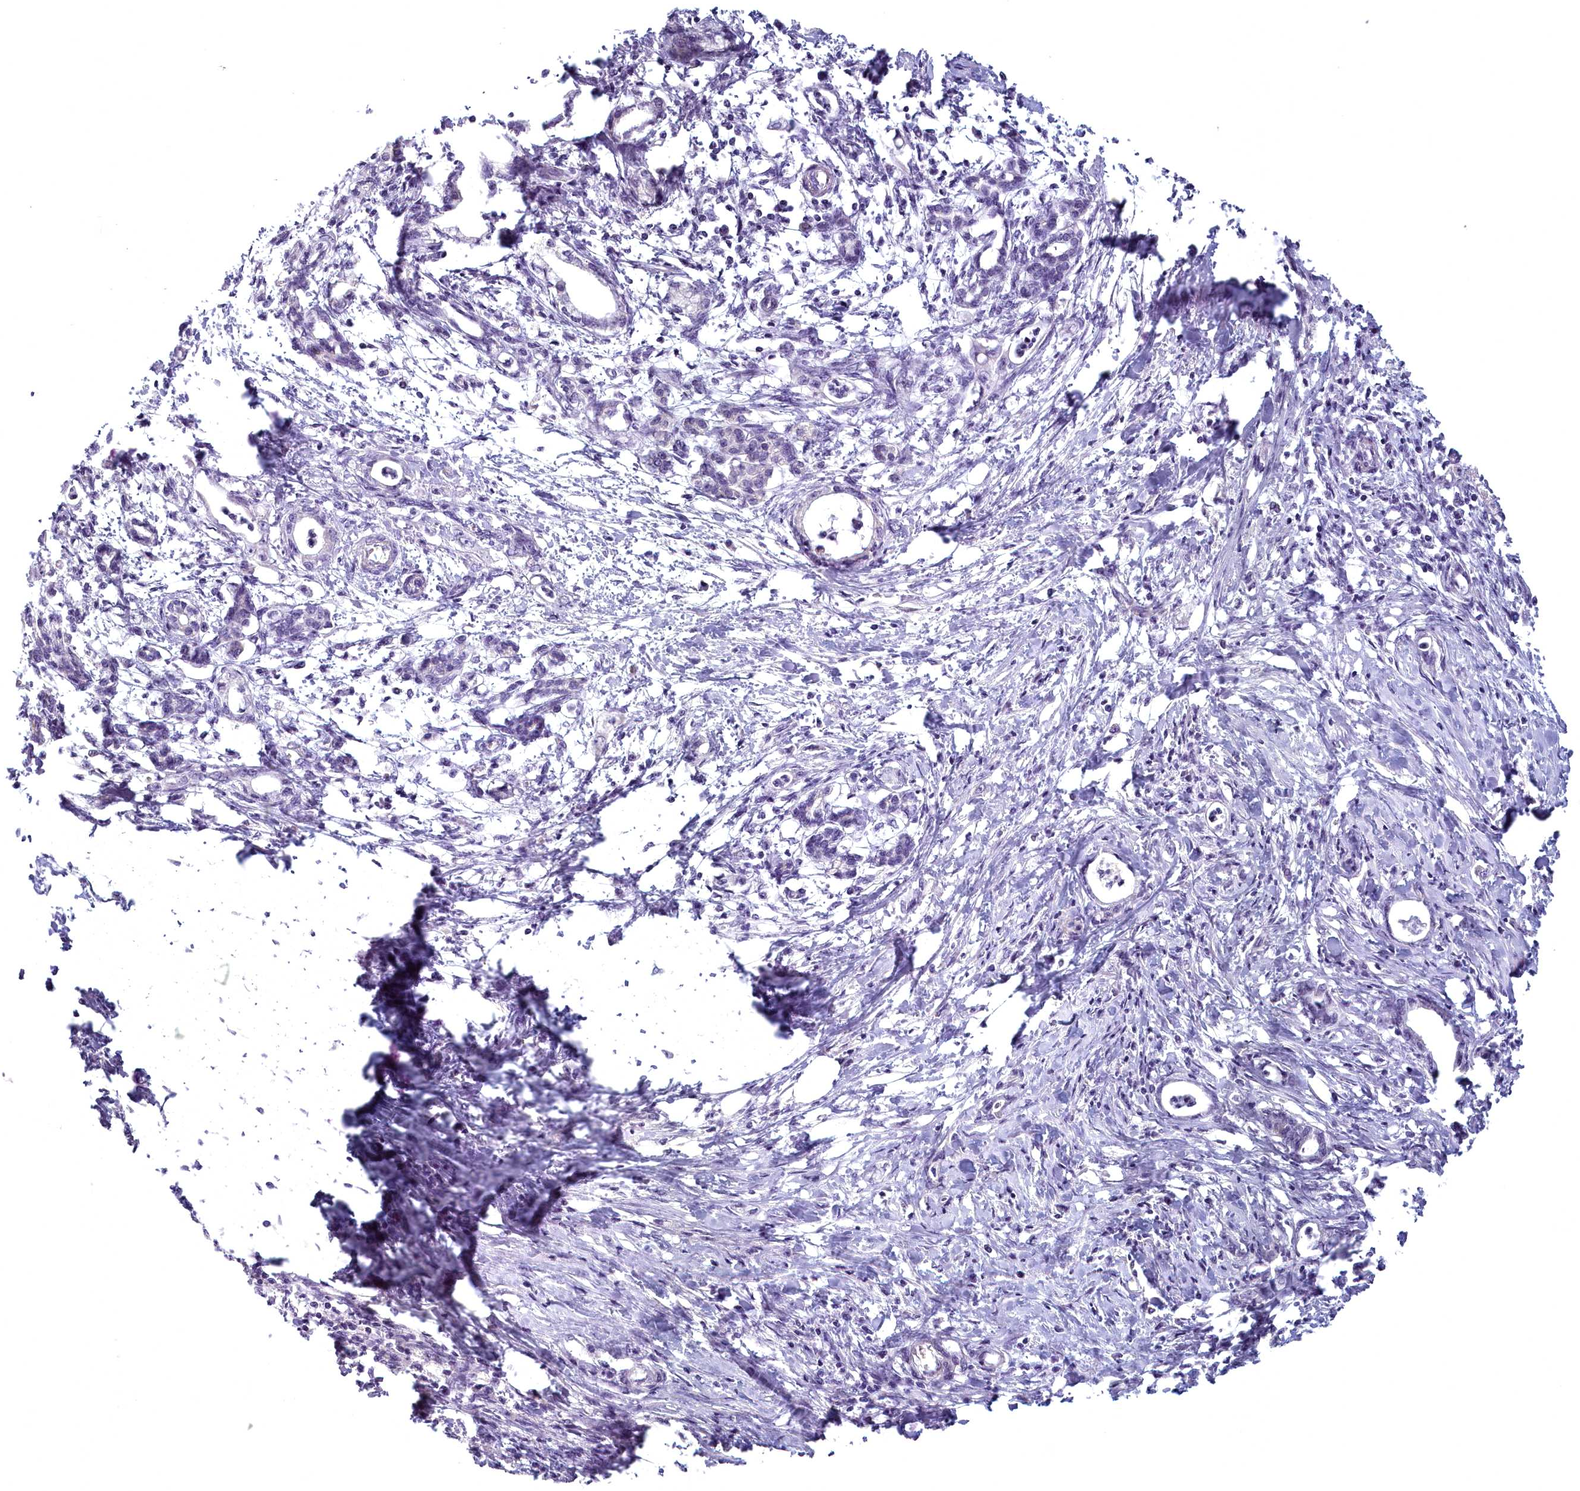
{"staining": {"intensity": "negative", "quantity": "none", "location": "none"}, "tissue": "pancreatic cancer", "cell_type": "Tumor cells", "image_type": "cancer", "snomed": [{"axis": "morphology", "description": "Adenocarcinoma, NOS"}, {"axis": "topography", "description": "Pancreas"}], "caption": "An immunohistochemistry histopathology image of pancreatic cancer is shown. There is no staining in tumor cells of pancreatic cancer.", "gene": "ARL15", "patient": {"sex": "female", "age": 55}}